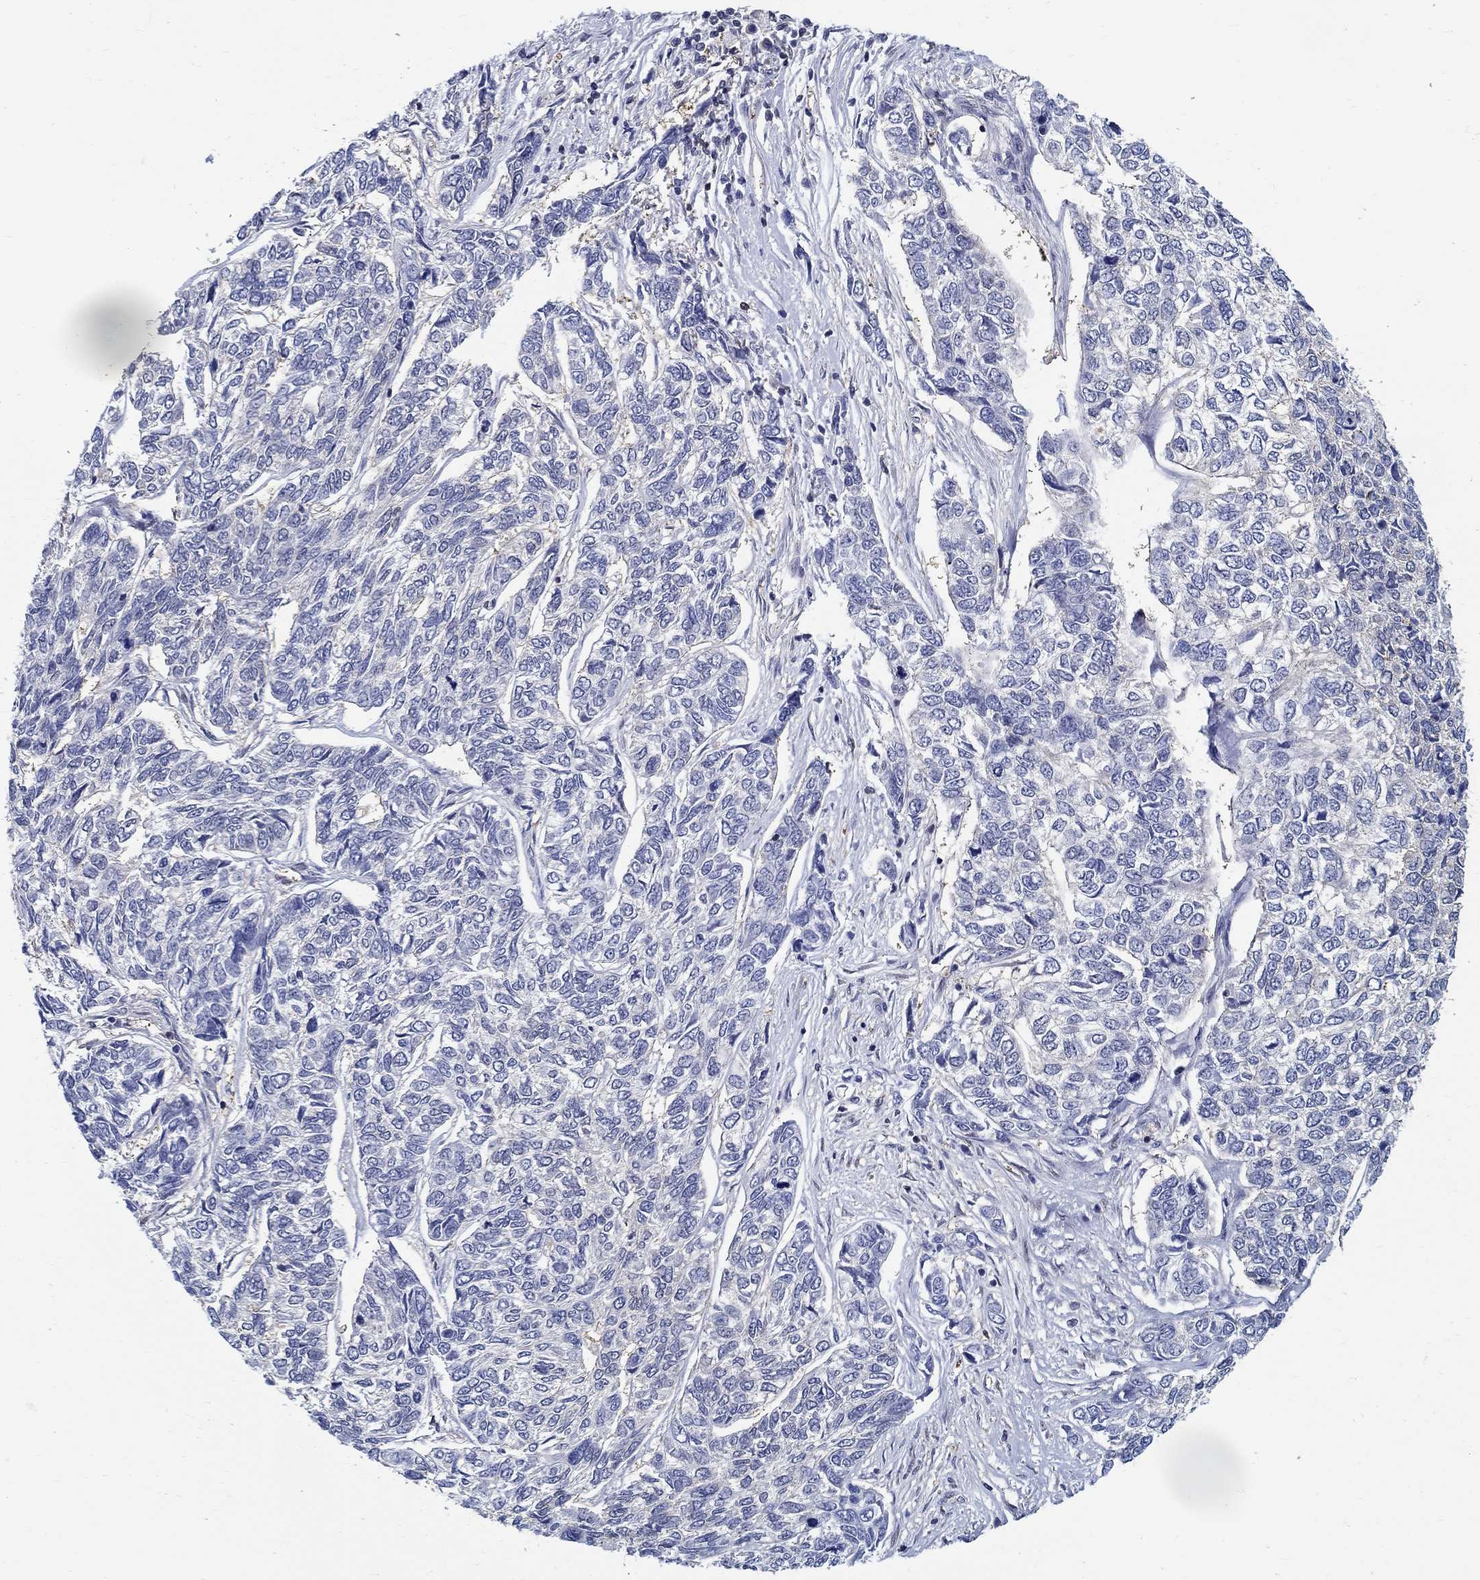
{"staining": {"intensity": "negative", "quantity": "none", "location": "none"}, "tissue": "skin cancer", "cell_type": "Tumor cells", "image_type": "cancer", "snomed": [{"axis": "morphology", "description": "Basal cell carcinoma"}, {"axis": "topography", "description": "Skin"}], "caption": "A high-resolution histopathology image shows IHC staining of skin basal cell carcinoma, which exhibits no significant positivity in tumor cells.", "gene": "ZNF594", "patient": {"sex": "female", "age": 65}}